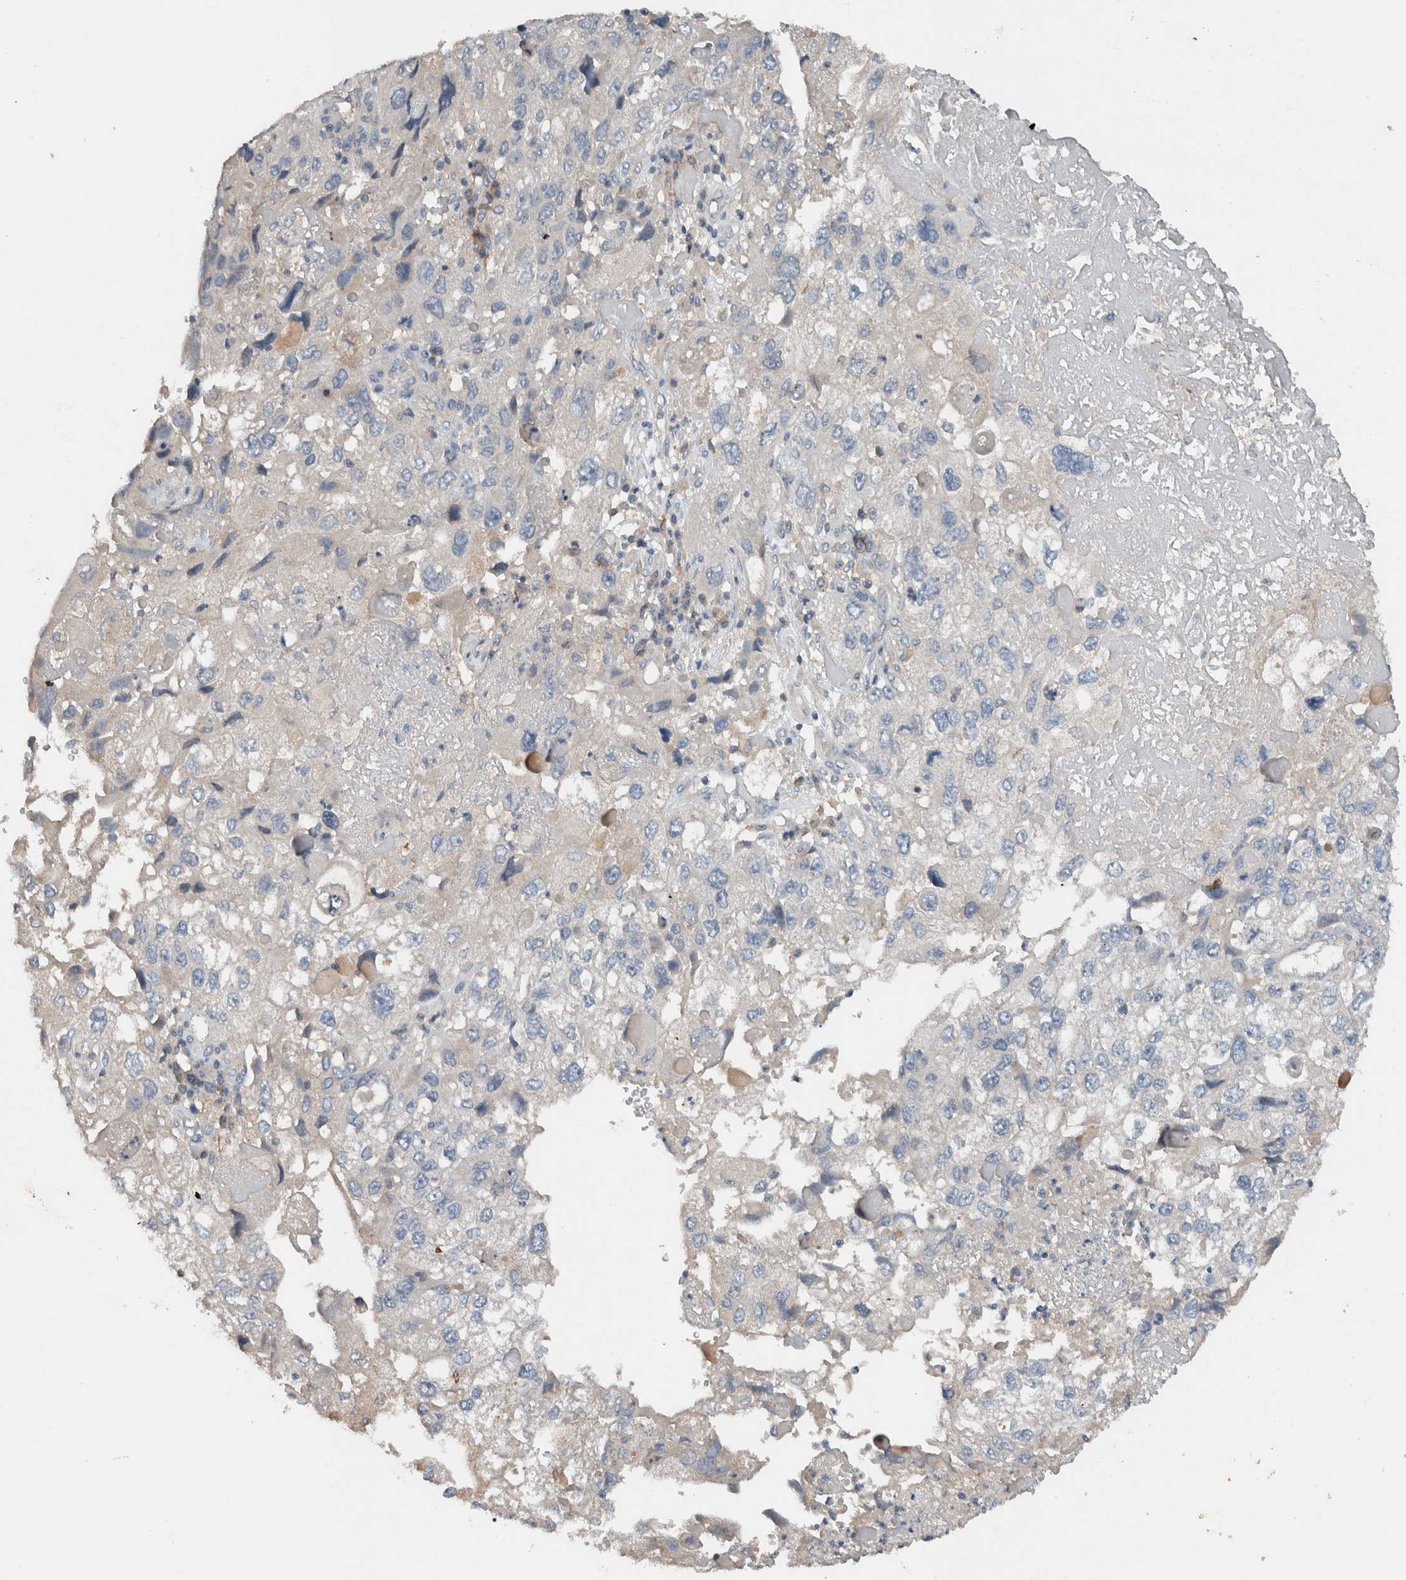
{"staining": {"intensity": "negative", "quantity": "none", "location": "none"}, "tissue": "endometrial cancer", "cell_type": "Tumor cells", "image_type": "cancer", "snomed": [{"axis": "morphology", "description": "Adenocarcinoma, NOS"}, {"axis": "topography", "description": "Endometrium"}], "caption": "This is a image of immunohistochemistry staining of endometrial adenocarcinoma, which shows no positivity in tumor cells. (Brightfield microscopy of DAB immunohistochemistry (IHC) at high magnification).", "gene": "UGCG", "patient": {"sex": "female", "age": 49}}